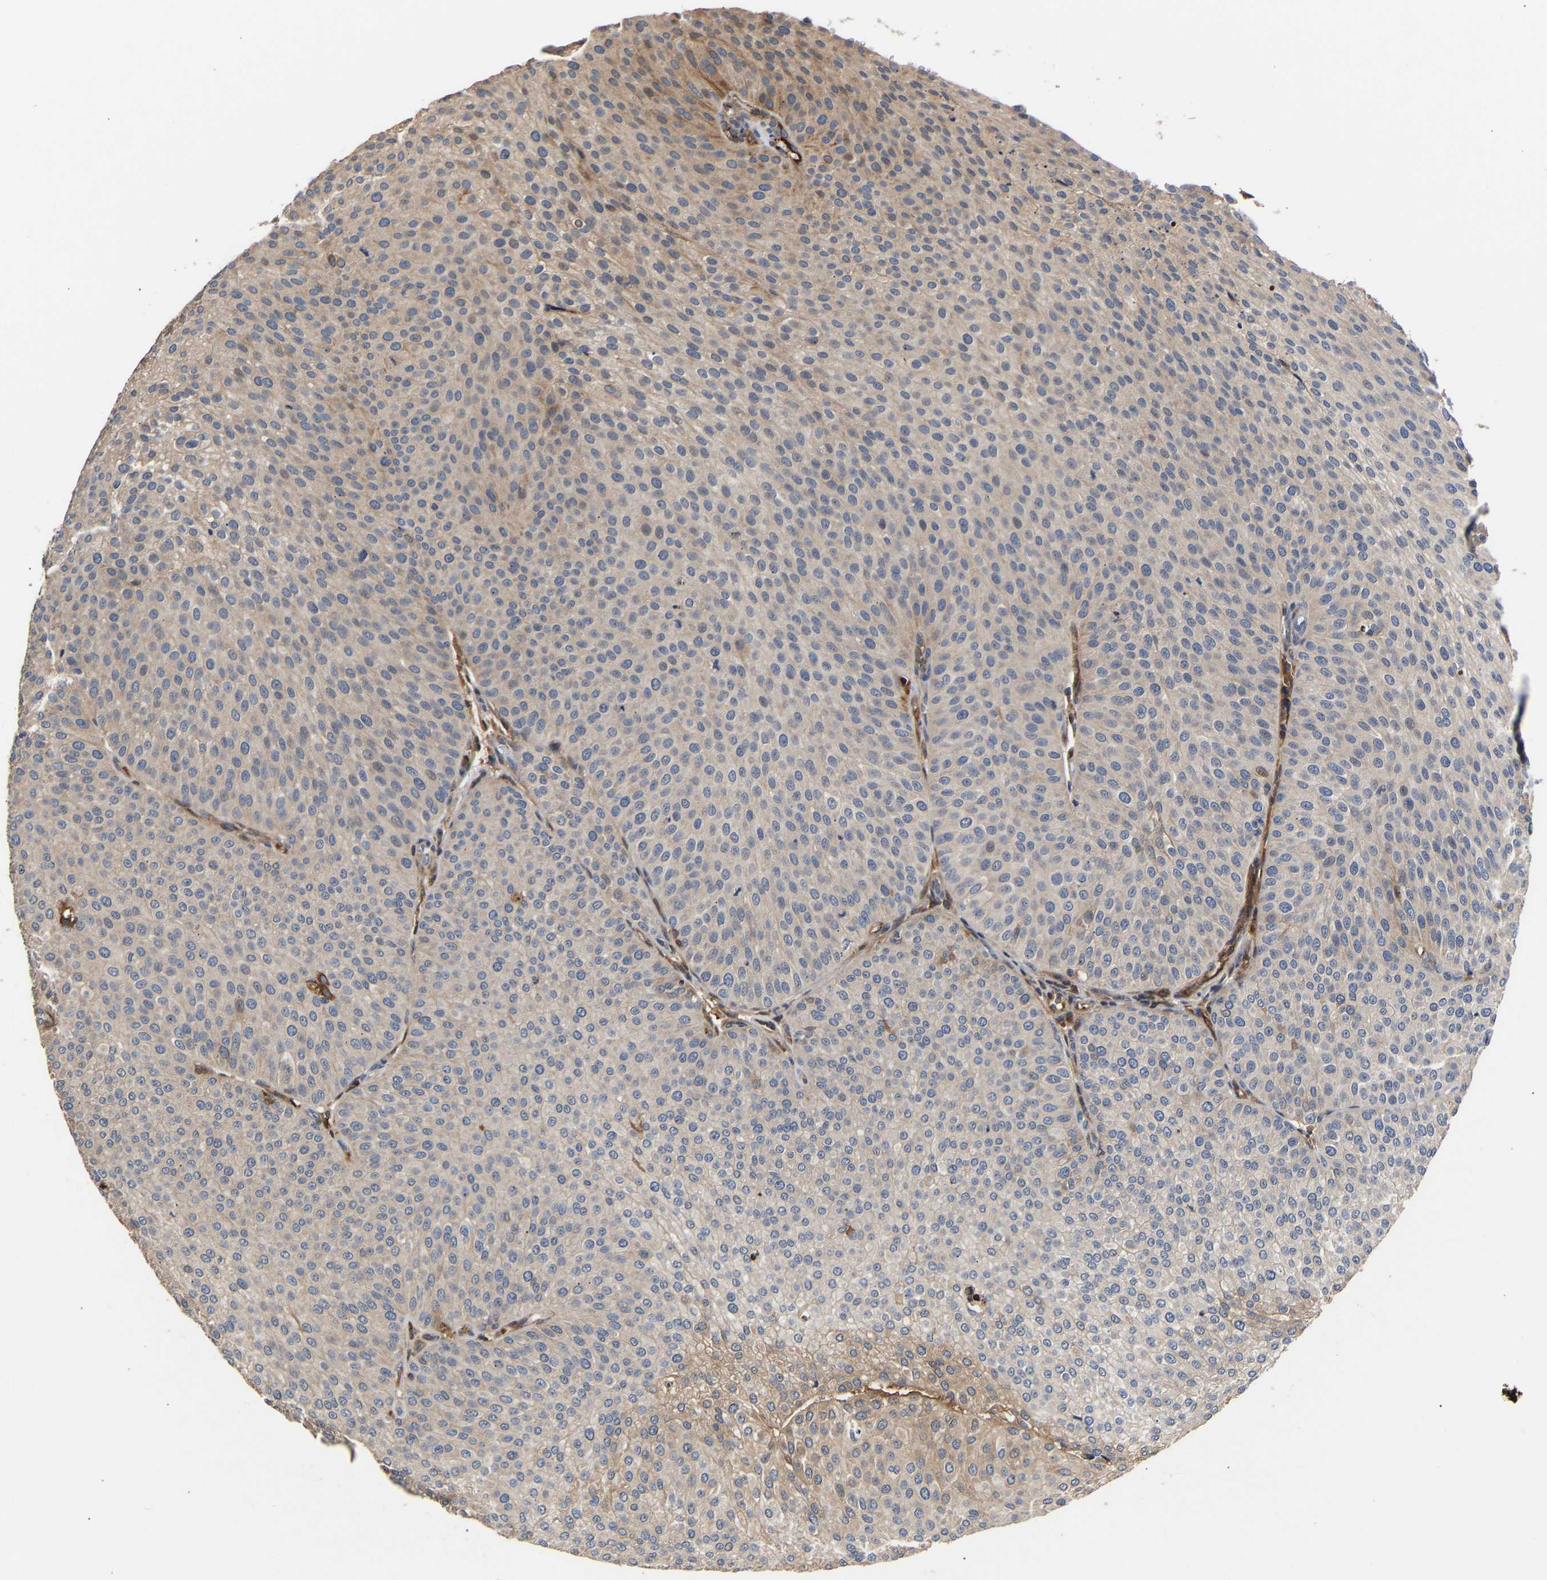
{"staining": {"intensity": "moderate", "quantity": "<25%", "location": "cytoplasmic/membranous"}, "tissue": "urothelial cancer", "cell_type": "Tumor cells", "image_type": "cancer", "snomed": [{"axis": "morphology", "description": "Urothelial carcinoma, Low grade"}, {"axis": "topography", "description": "Smooth muscle"}, {"axis": "topography", "description": "Urinary bladder"}], "caption": "Urothelial cancer was stained to show a protein in brown. There is low levels of moderate cytoplasmic/membranous staining in approximately <25% of tumor cells.", "gene": "KASH5", "patient": {"sex": "male", "age": 60}}